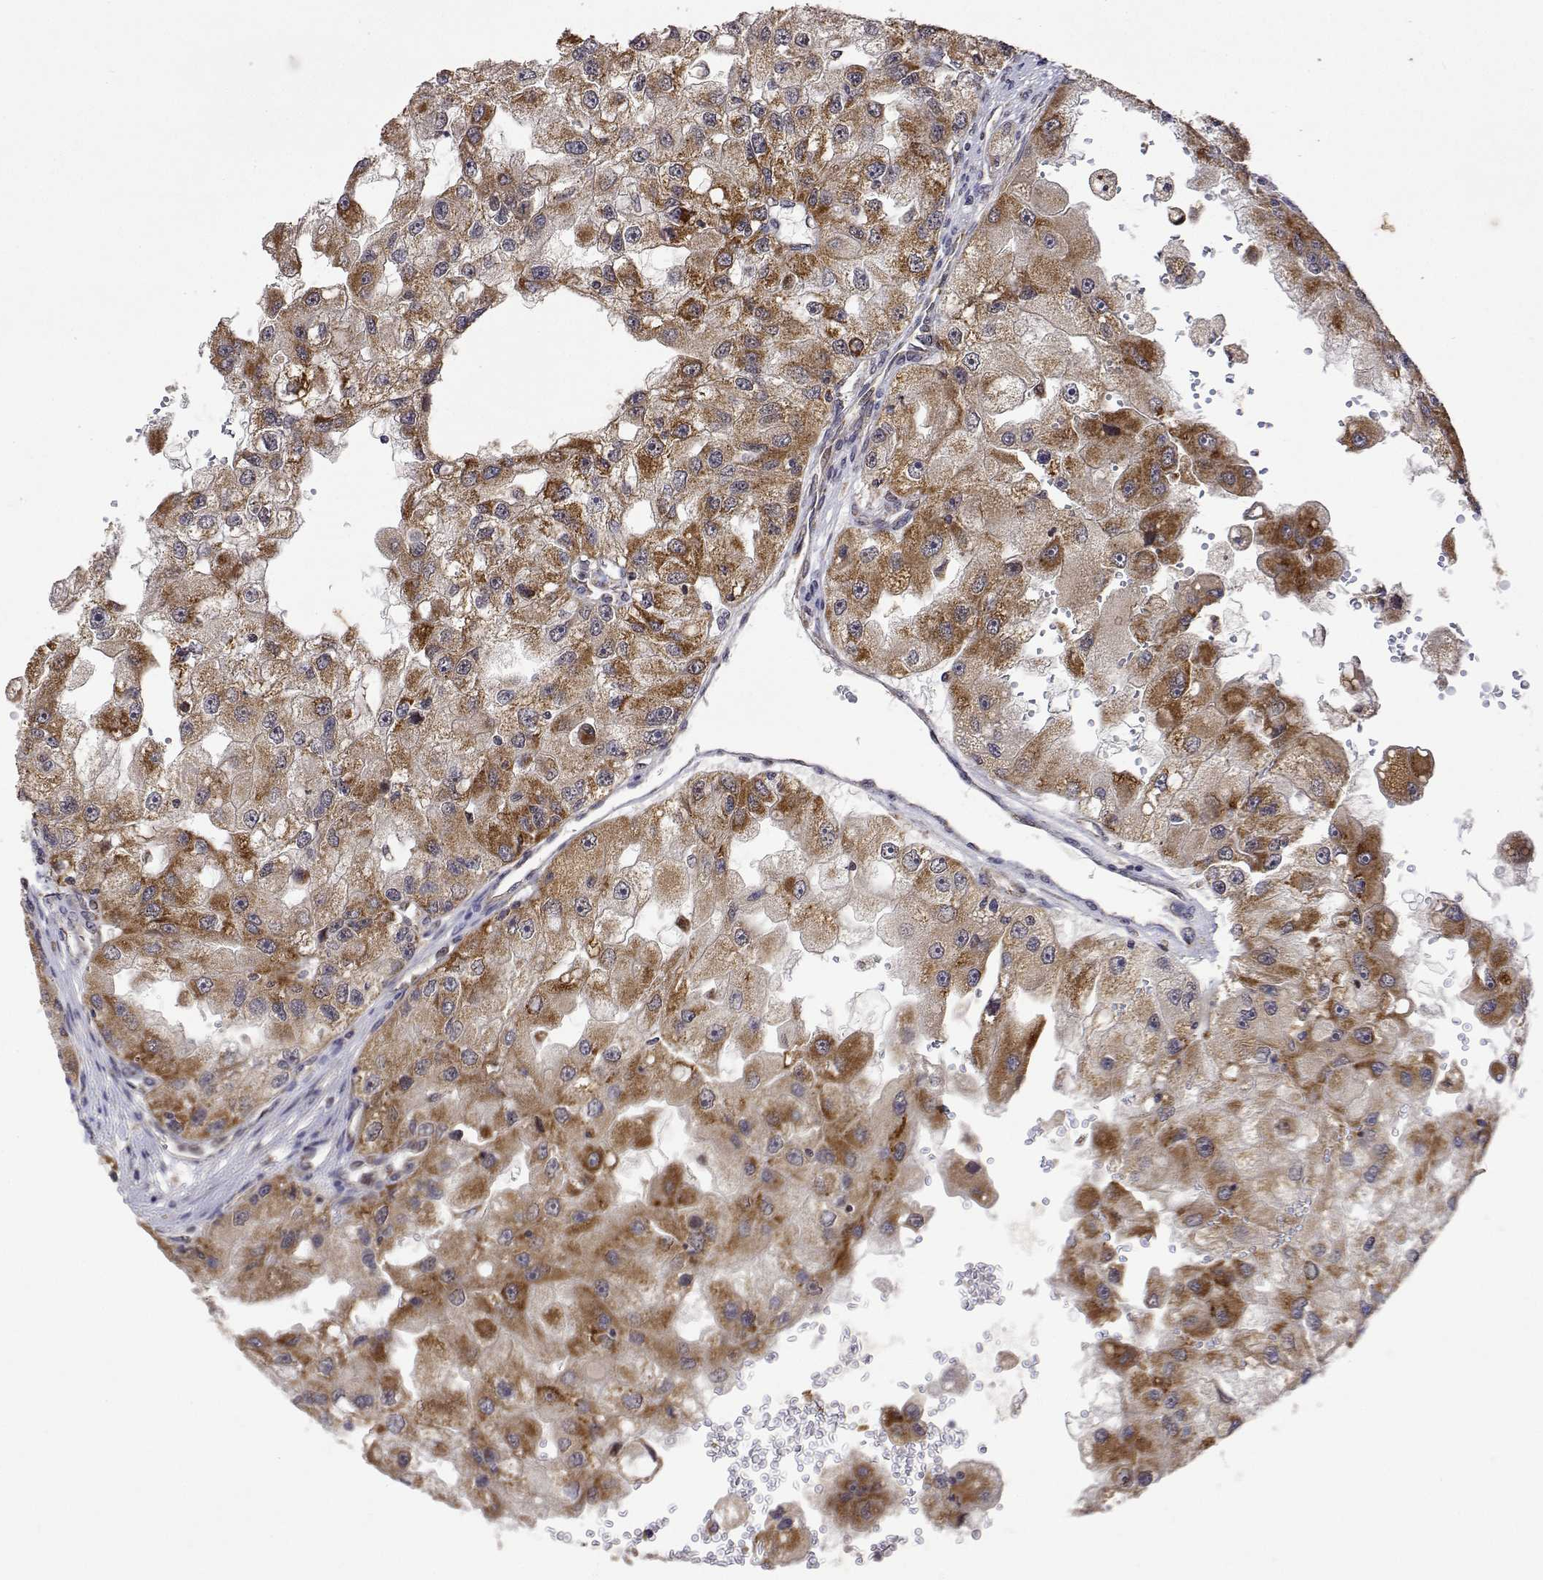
{"staining": {"intensity": "moderate", "quantity": ">75%", "location": "cytoplasmic/membranous"}, "tissue": "renal cancer", "cell_type": "Tumor cells", "image_type": "cancer", "snomed": [{"axis": "morphology", "description": "Adenocarcinoma, NOS"}, {"axis": "topography", "description": "Kidney"}], "caption": "IHC (DAB (3,3'-diaminobenzidine)) staining of human renal cancer demonstrates moderate cytoplasmic/membranous protein positivity in about >75% of tumor cells.", "gene": "GADD45GIP1", "patient": {"sex": "male", "age": 63}}